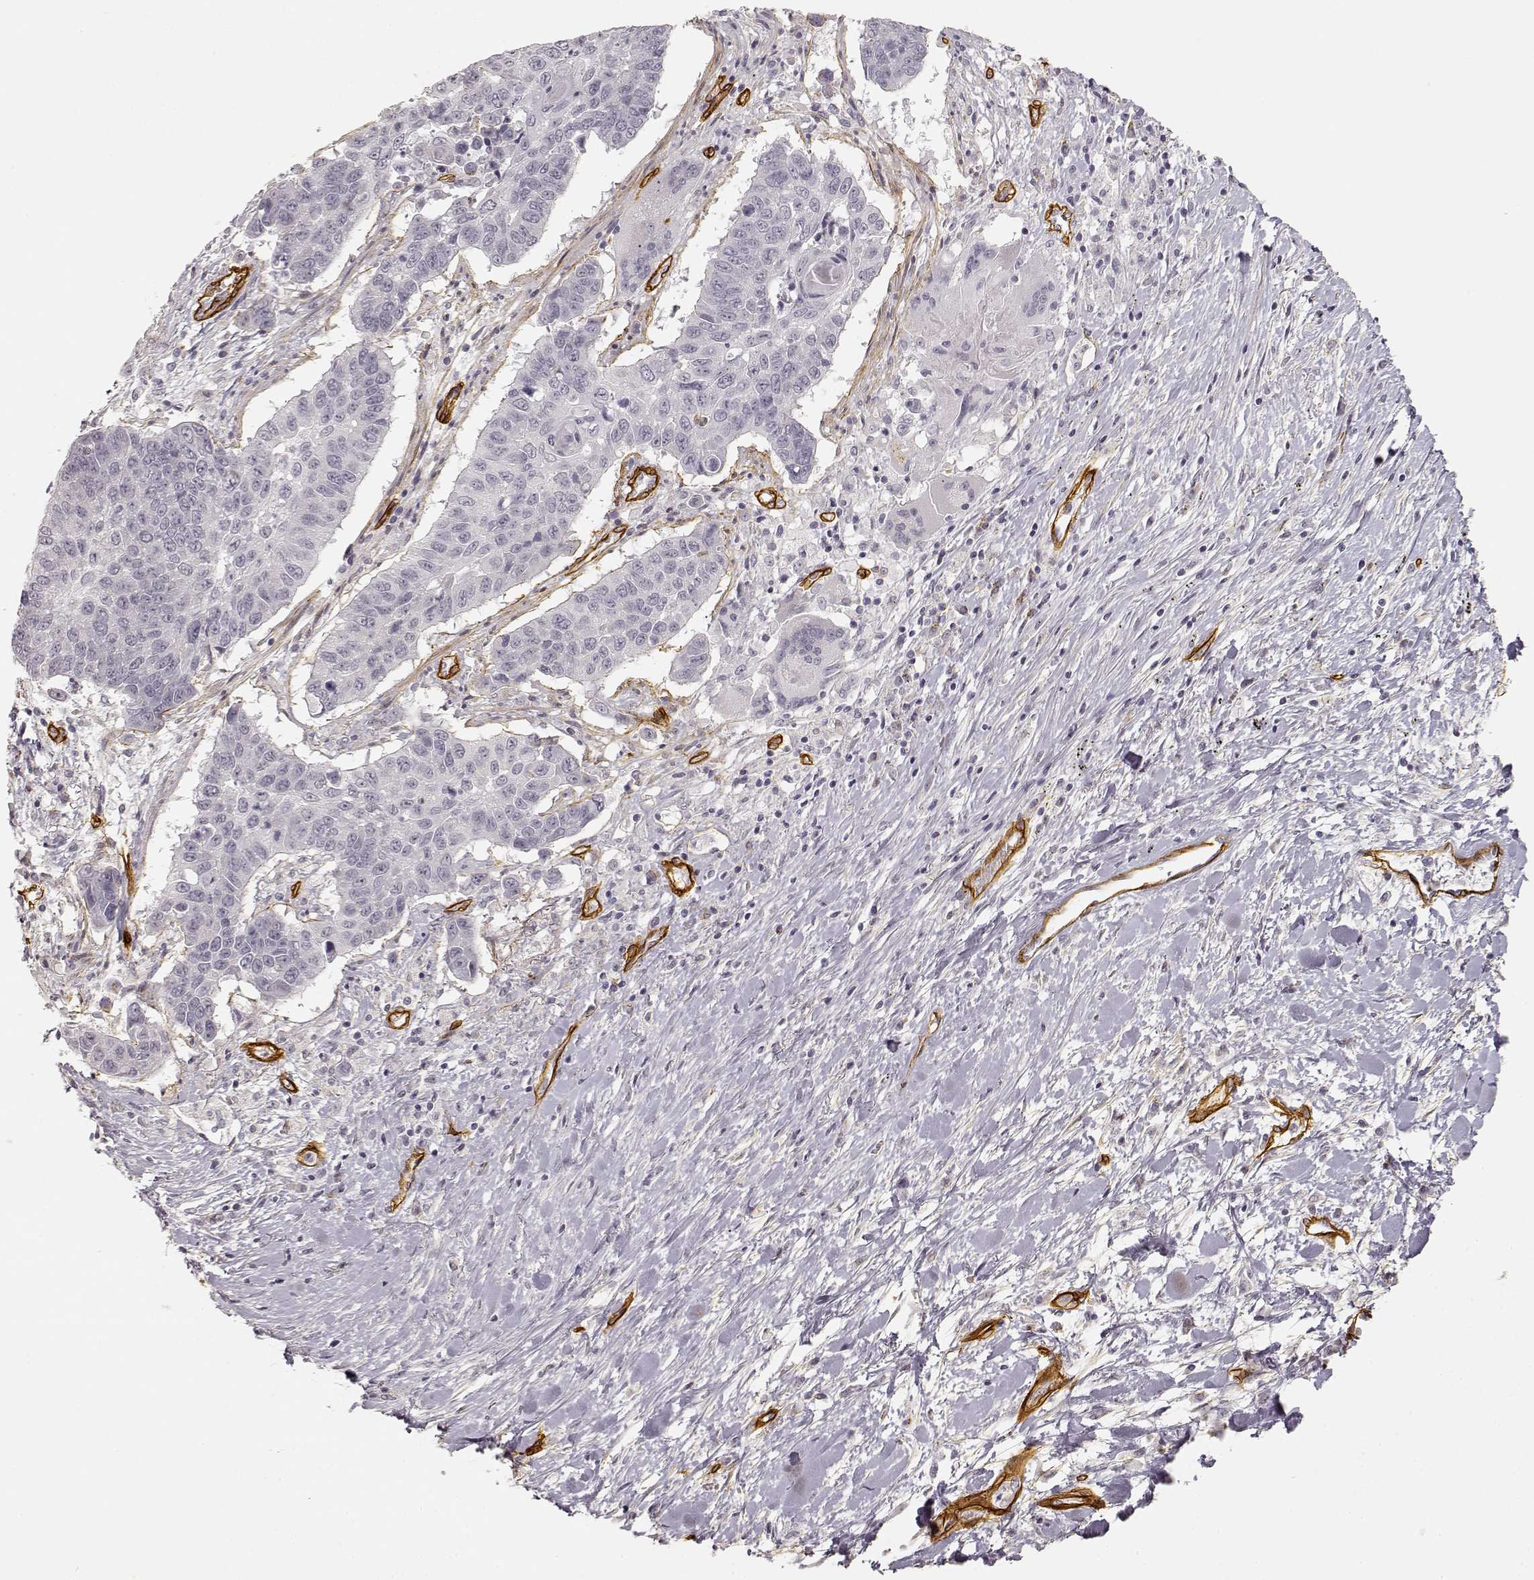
{"staining": {"intensity": "negative", "quantity": "none", "location": "none"}, "tissue": "lung cancer", "cell_type": "Tumor cells", "image_type": "cancer", "snomed": [{"axis": "morphology", "description": "Squamous cell carcinoma, NOS"}, {"axis": "topography", "description": "Lung"}], "caption": "Tumor cells show no significant protein expression in lung cancer. (Stains: DAB IHC with hematoxylin counter stain, Microscopy: brightfield microscopy at high magnification).", "gene": "LAMA4", "patient": {"sex": "male", "age": 73}}